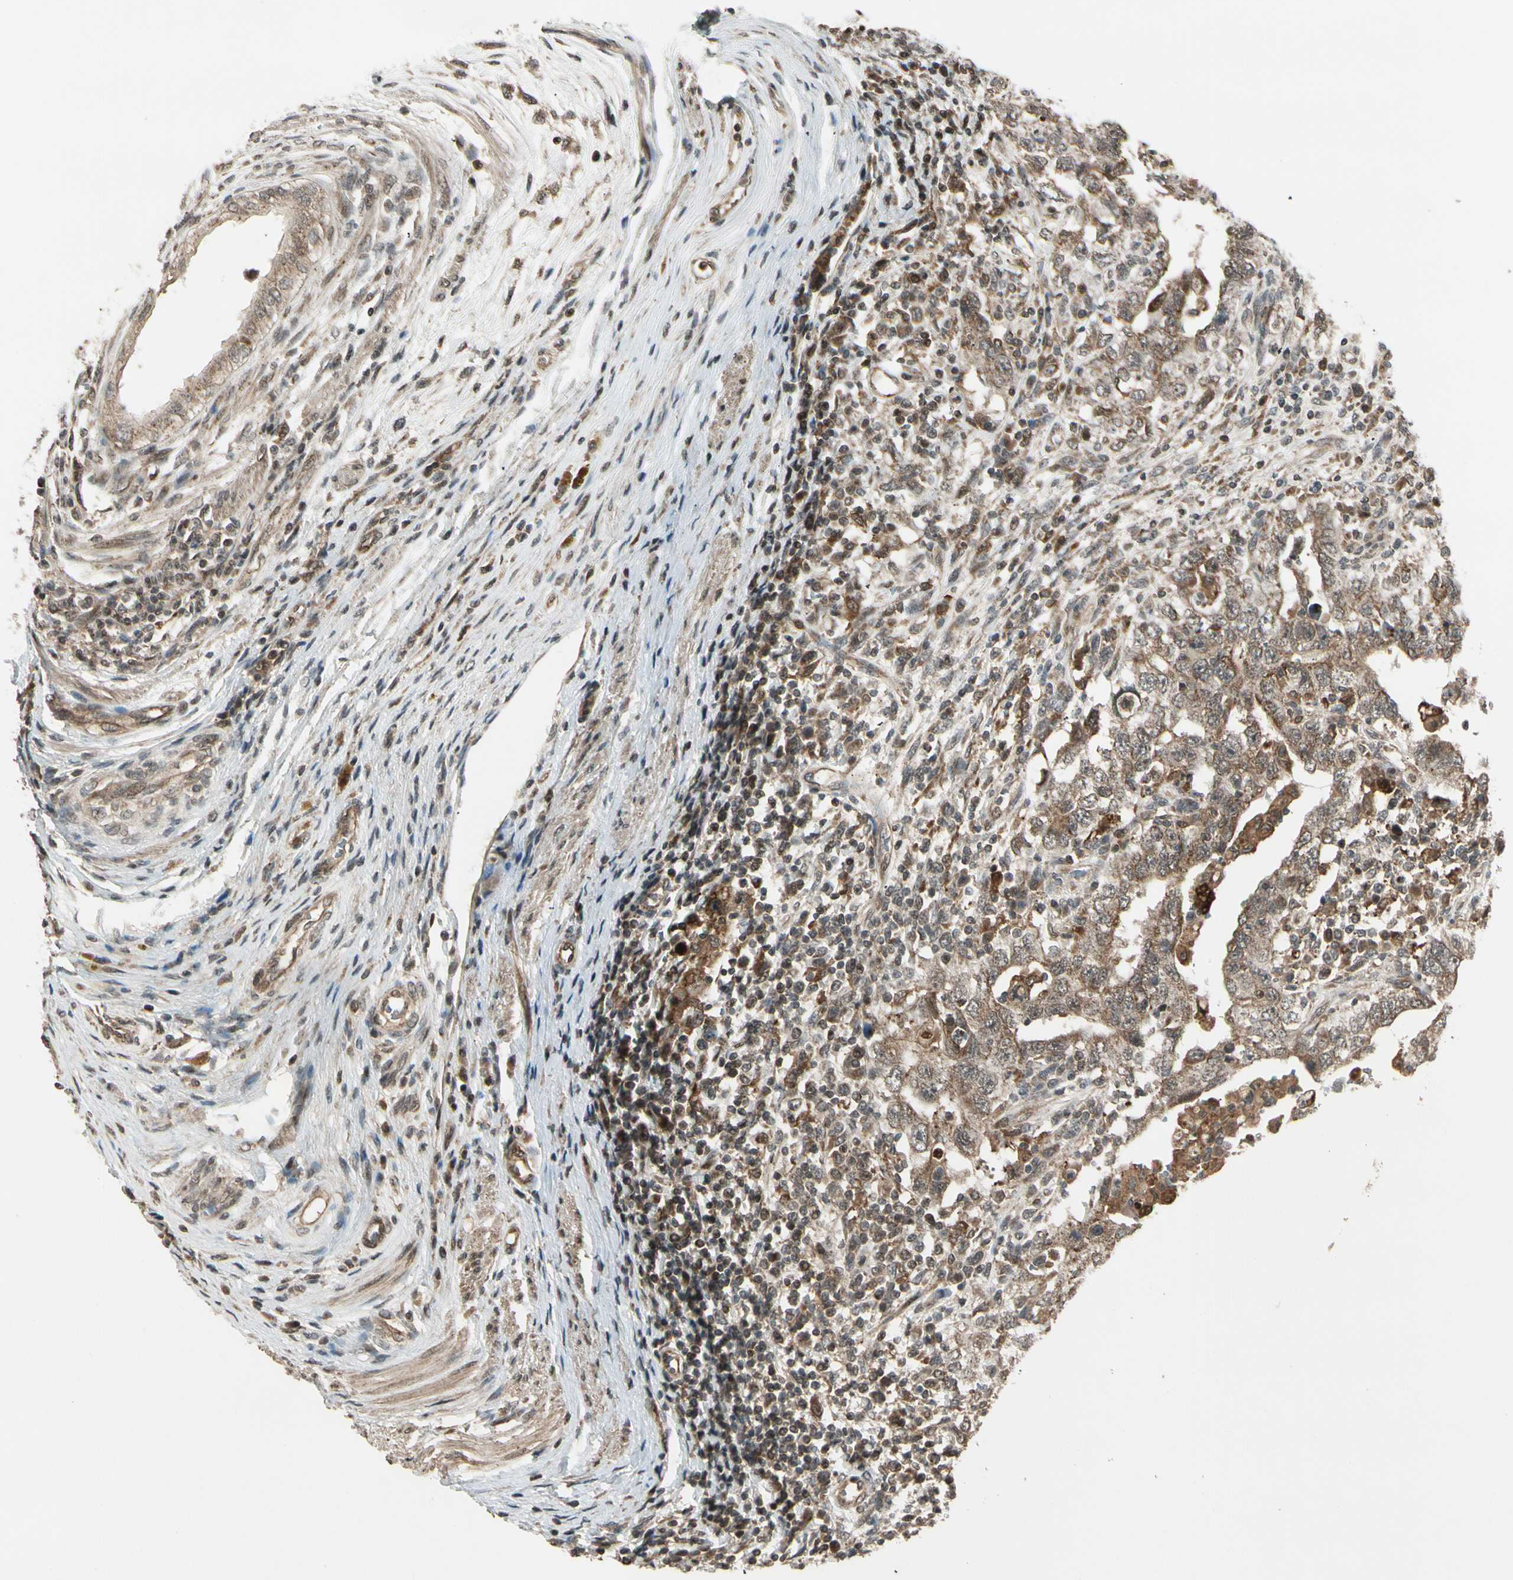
{"staining": {"intensity": "moderate", "quantity": ">75%", "location": "cytoplasmic/membranous"}, "tissue": "testis cancer", "cell_type": "Tumor cells", "image_type": "cancer", "snomed": [{"axis": "morphology", "description": "Carcinoma, Embryonal, NOS"}, {"axis": "topography", "description": "Testis"}], "caption": "Protein staining by immunohistochemistry (IHC) exhibits moderate cytoplasmic/membranous staining in about >75% of tumor cells in embryonal carcinoma (testis). Nuclei are stained in blue.", "gene": "GLUL", "patient": {"sex": "male", "age": 26}}